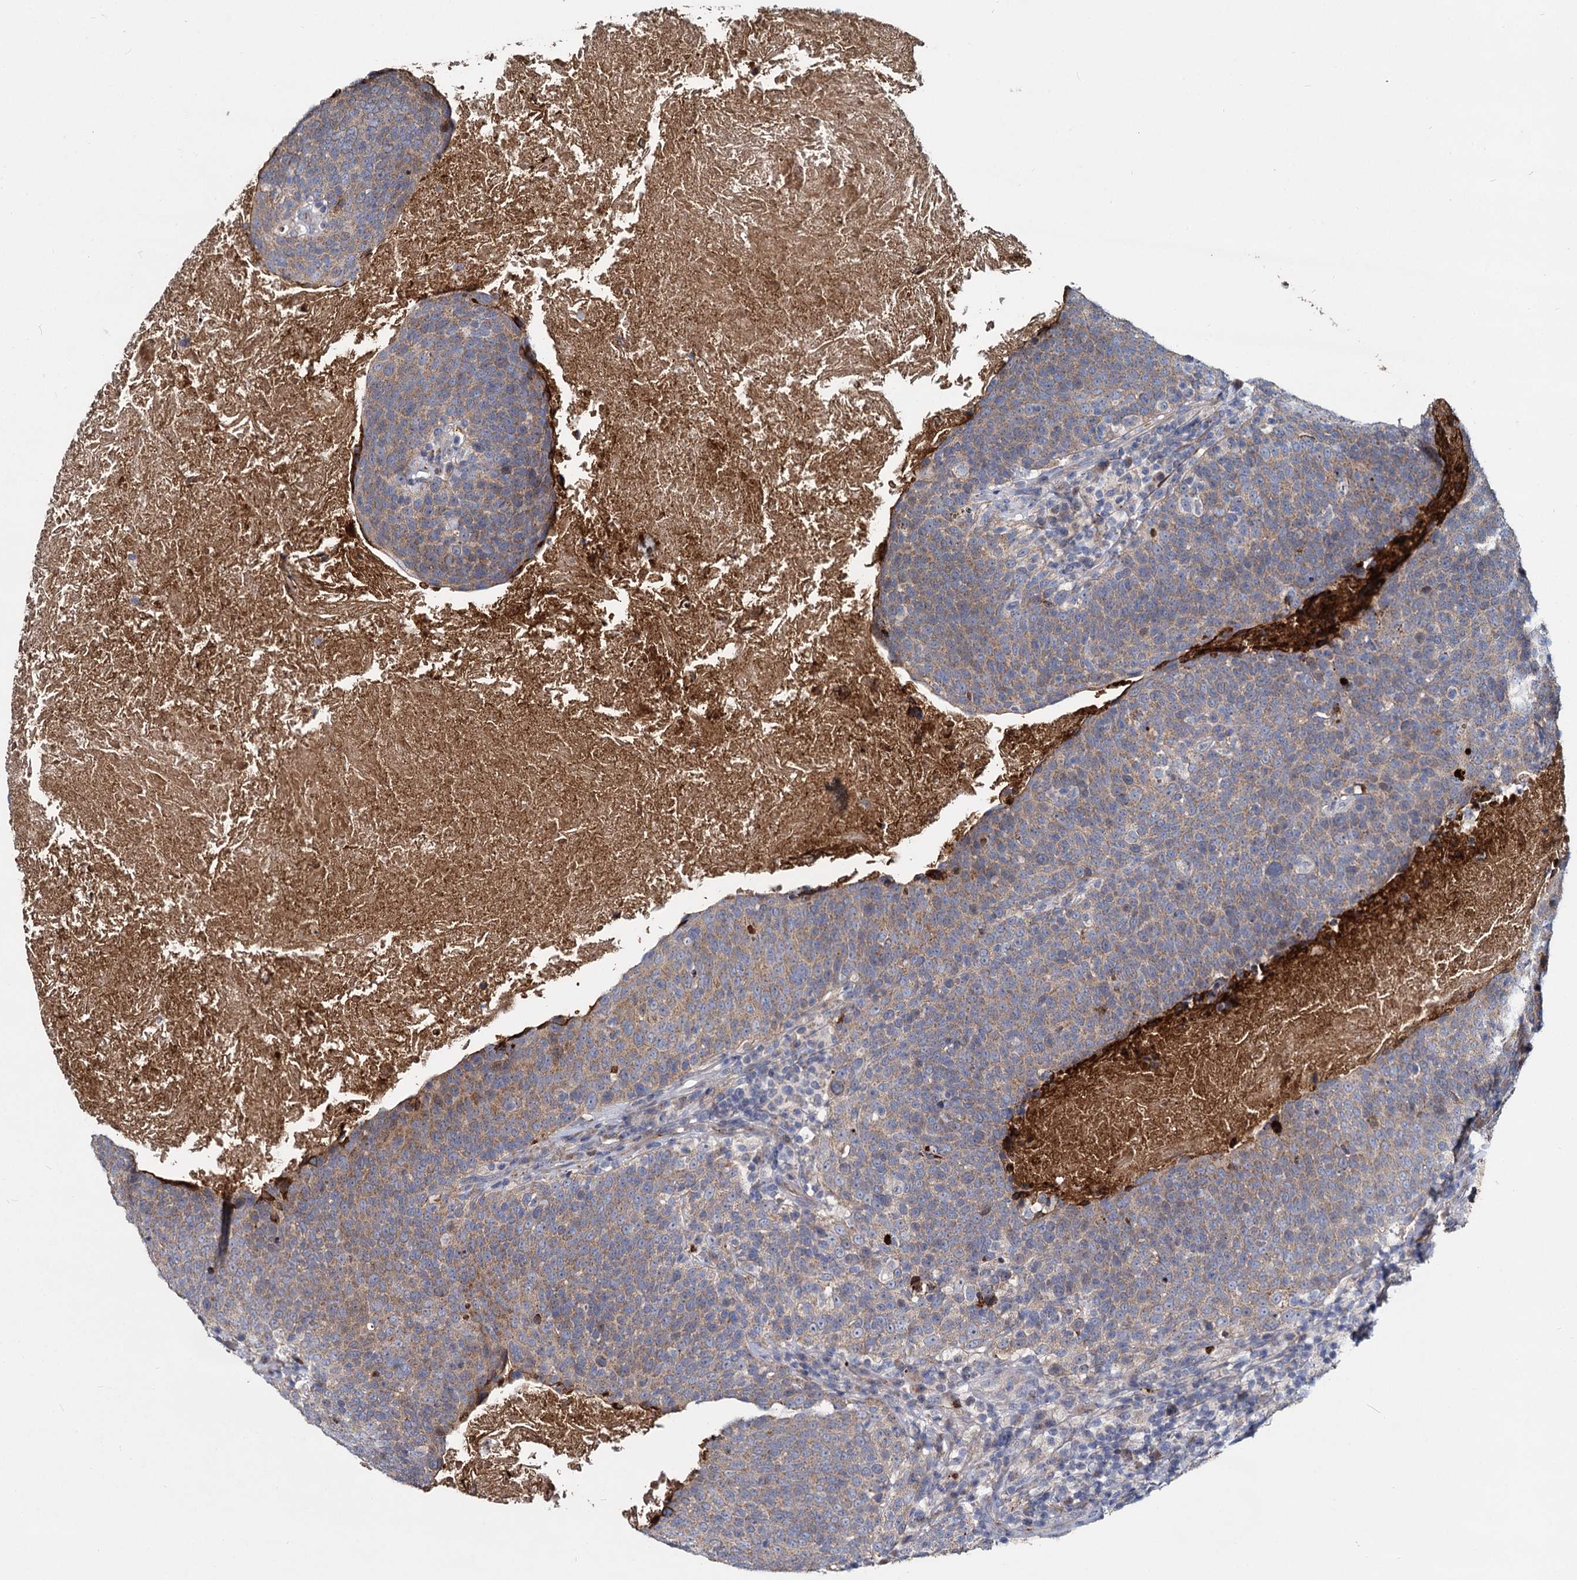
{"staining": {"intensity": "weak", "quantity": ">75%", "location": "cytoplasmic/membranous"}, "tissue": "head and neck cancer", "cell_type": "Tumor cells", "image_type": "cancer", "snomed": [{"axis": "morphology", "description": "Squamous cell carcinoma, NOS"}, {"axis": "morphology", "description": "Squamous cell carcinoma, metastatic, NOS"}, {"axis": "topography", "description": "Lymph node"}, {"axis": "topography", "description": "Head-Neck"}], "caption": "High-power microscopy captured an immunohistochemistry (IHC) histopathology image of squamous cell carcinoma (head and neck), revealing weak cytoplasmic/membranous positivity in about >75% of tumor cells. (DAB (3,3'-diaminobenzidine) IHC with brightfield microscopy, high magnification).", "gene": "DCUN1D2", "patient": {"sex": "male", "age": 62}}